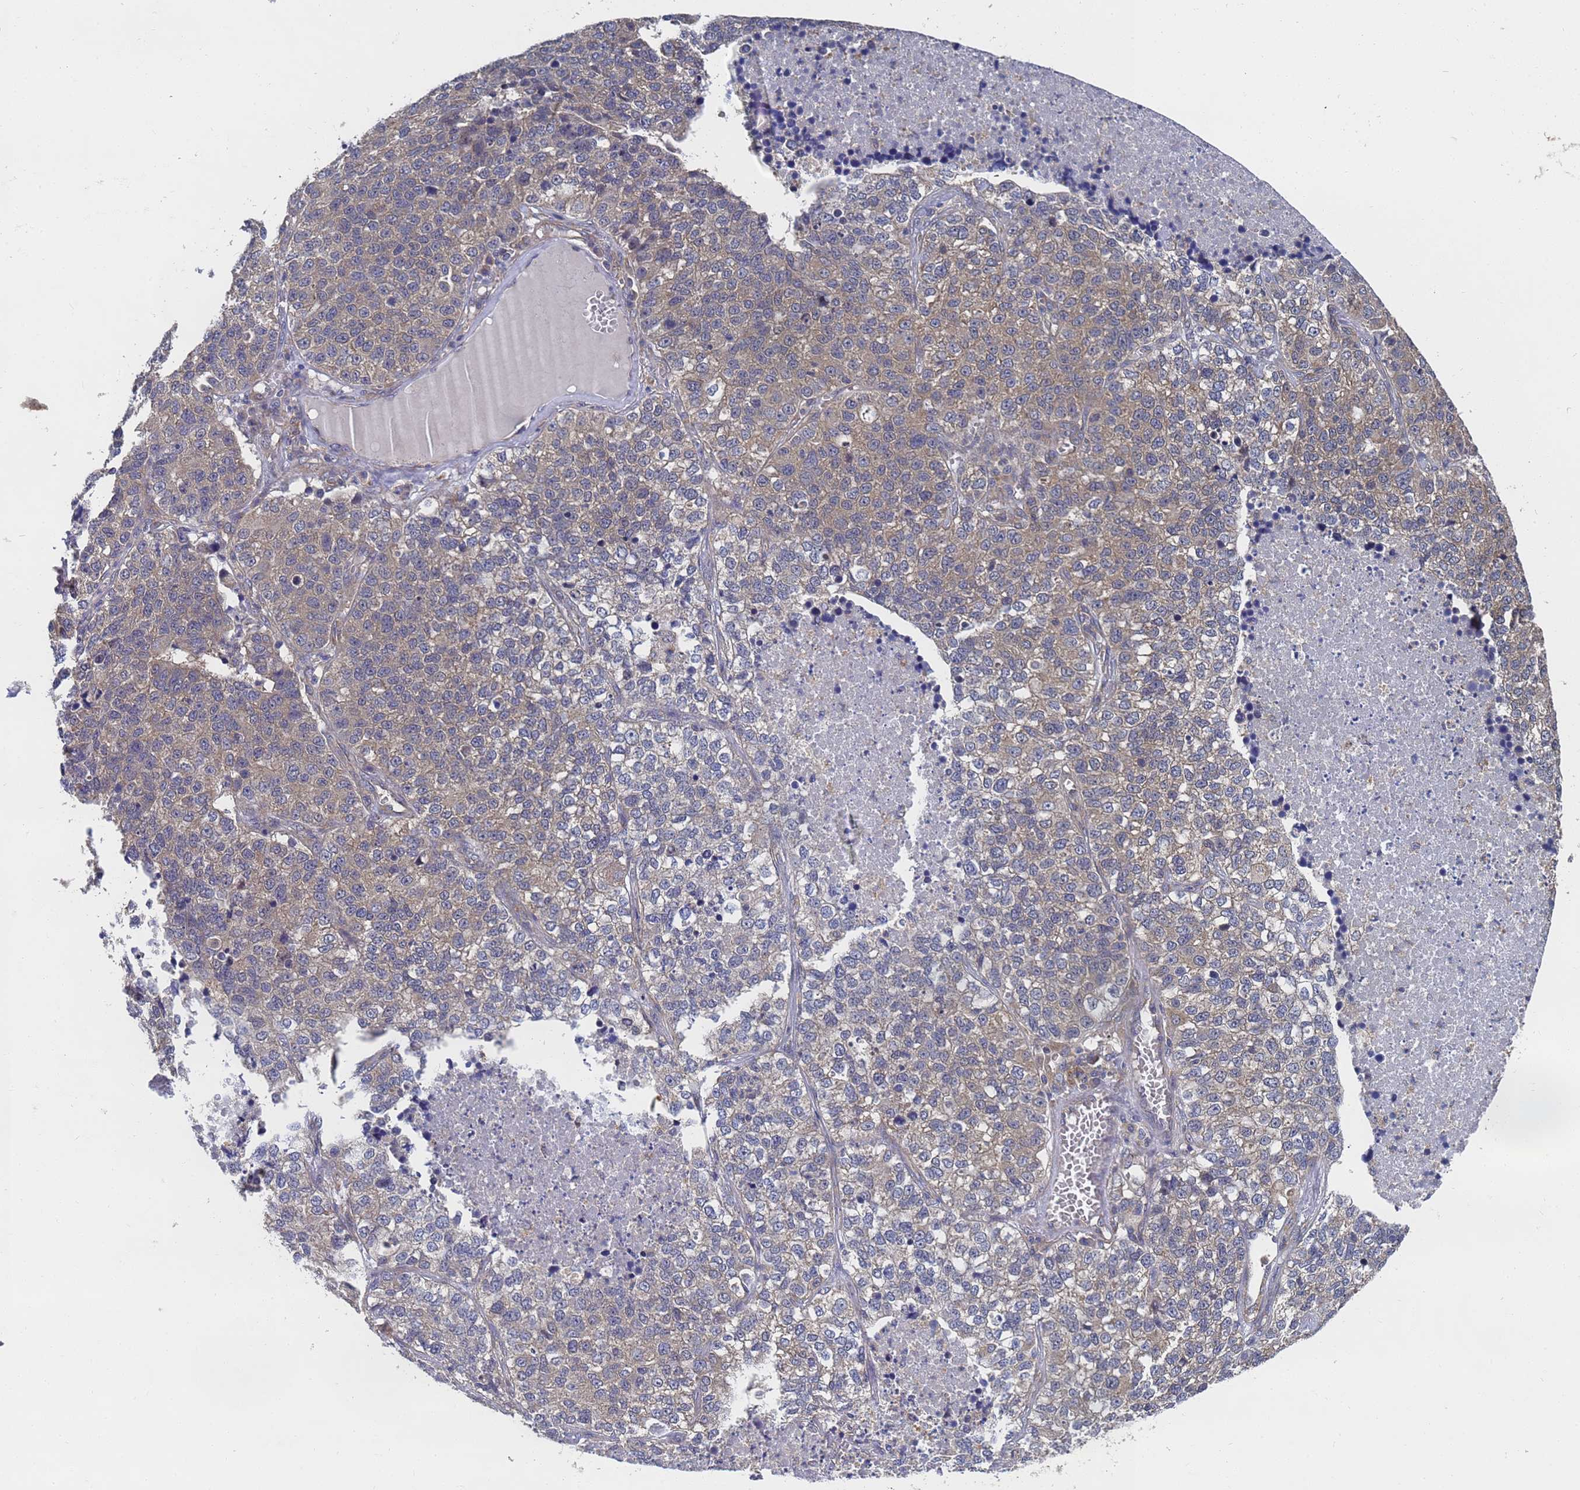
{"staining": {"intensity": "weak", "quantity": "25%-75%", "location": "cytoplasmic/membranous"}, "tissue": "lung cancer", "cell_type": "Tumor cells", "image_type": "cancer", "snomed": [{"axis": "morphology", "description": "Adenocarcinoma, NOS"}, {"axis": "topography", "description": "Lung"}], "caption": "Immunohistochemistry (IHC) image of human lung cancer stained for a protein (brown), which exhibits low levels of weak cytoplasmic/membranous positivity in about 25%-75% of tumor cells.", "gene": "ALS2CL", "patient": {"sex": "male", "age": 49}}